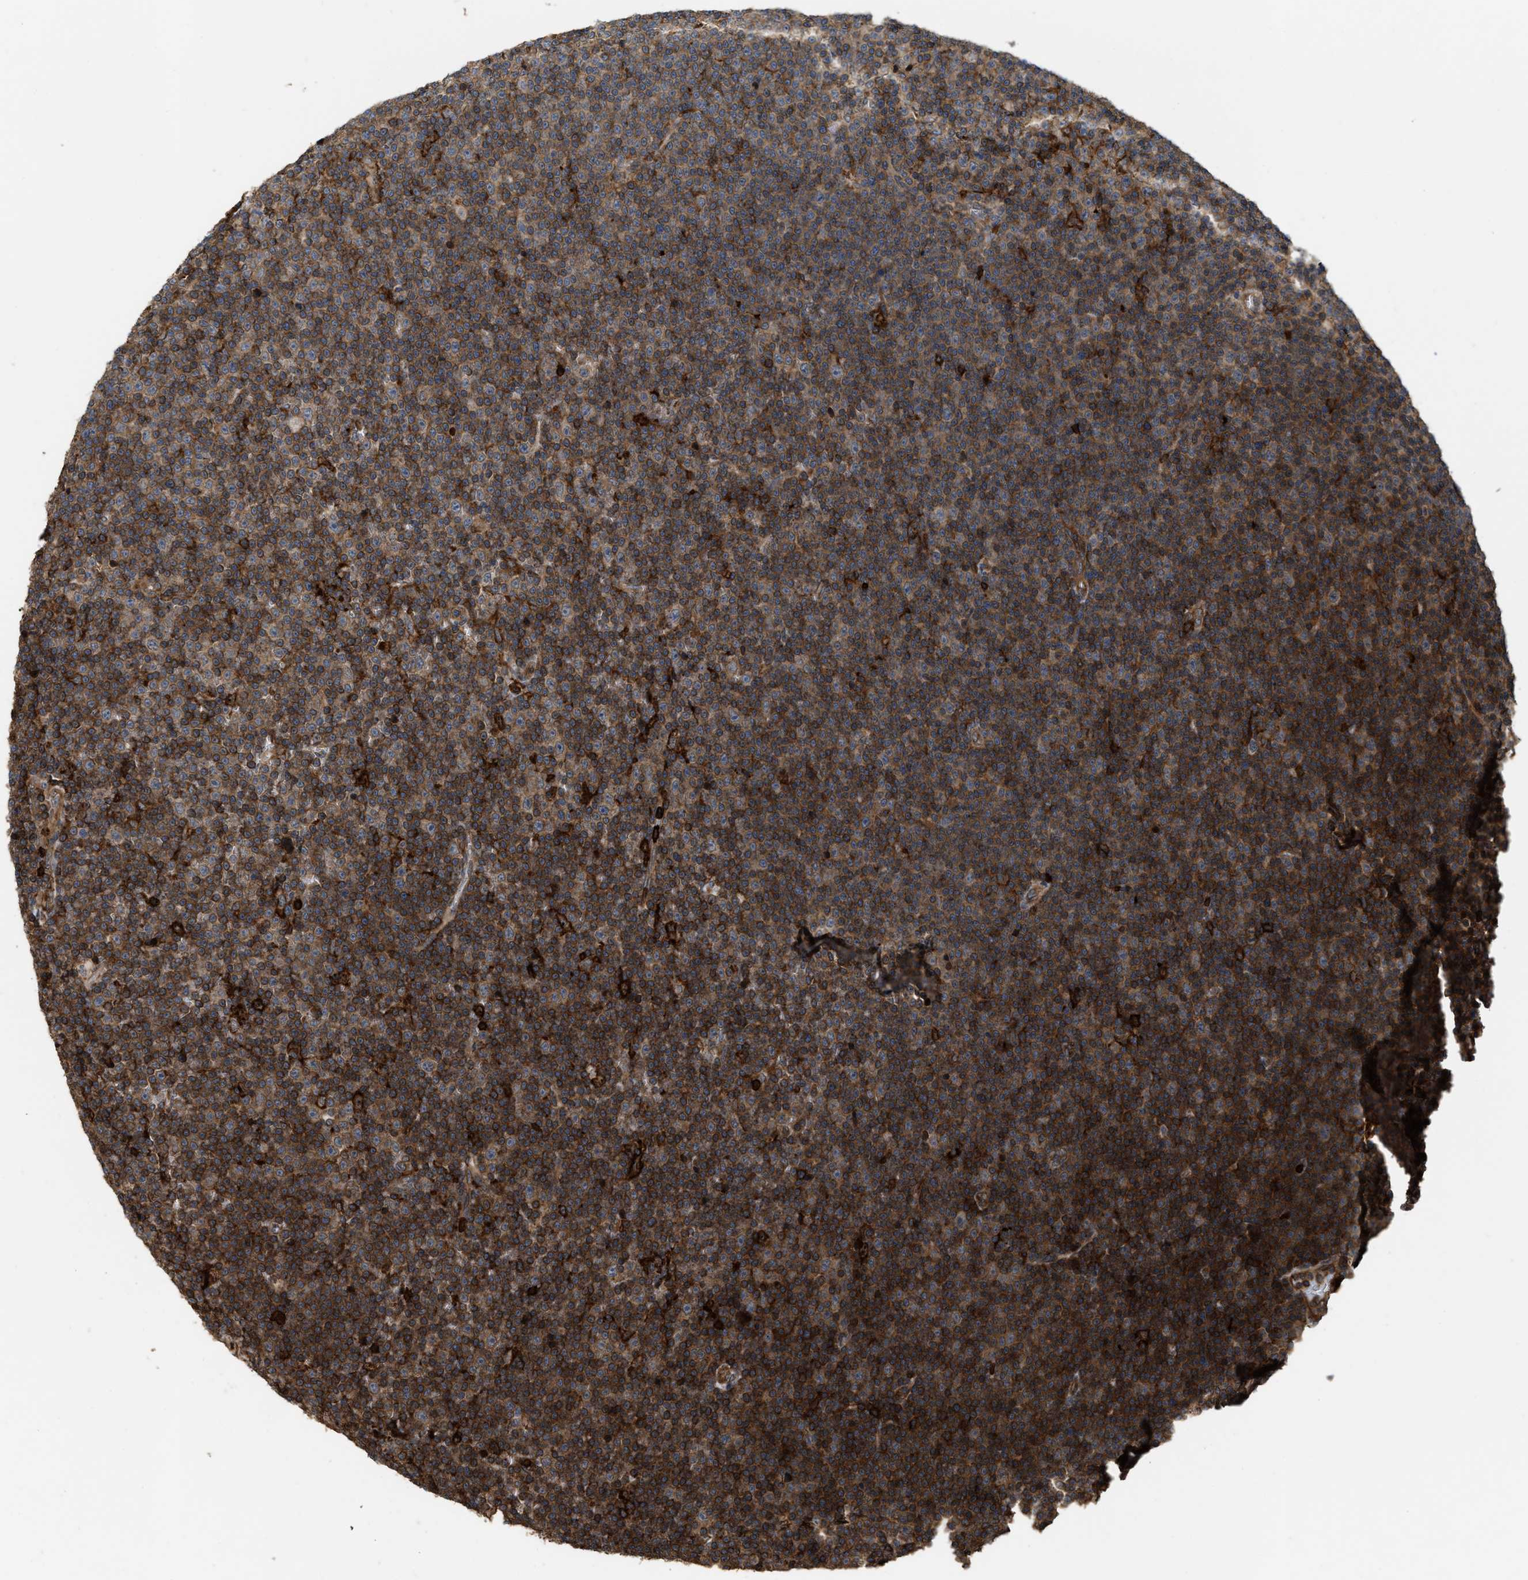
{"staining": {"intensity": "strong", "quantity": ">75%", "location": "cytoplasmic/membranous"}, "tissue": "lymphoma", "cell_type": "Tumor cells", "image_type": "cancer", "snomed": [{"axis": "morphology", "description": "Malignant lymphoma, non-Hodgkin's type, Low grade"}, {"axis": "topography", "description": "Lymph node"}], "caption": "A high-resolution image shows IHC staining of malignant lymphoma, non-Hodgkin's type (low-grade), which displays strong cytoplasmic/membranous expression in approximately >75% of tumor cells.", "gene": "IQCE", "patient": {"sex": "female", "age": 67}}